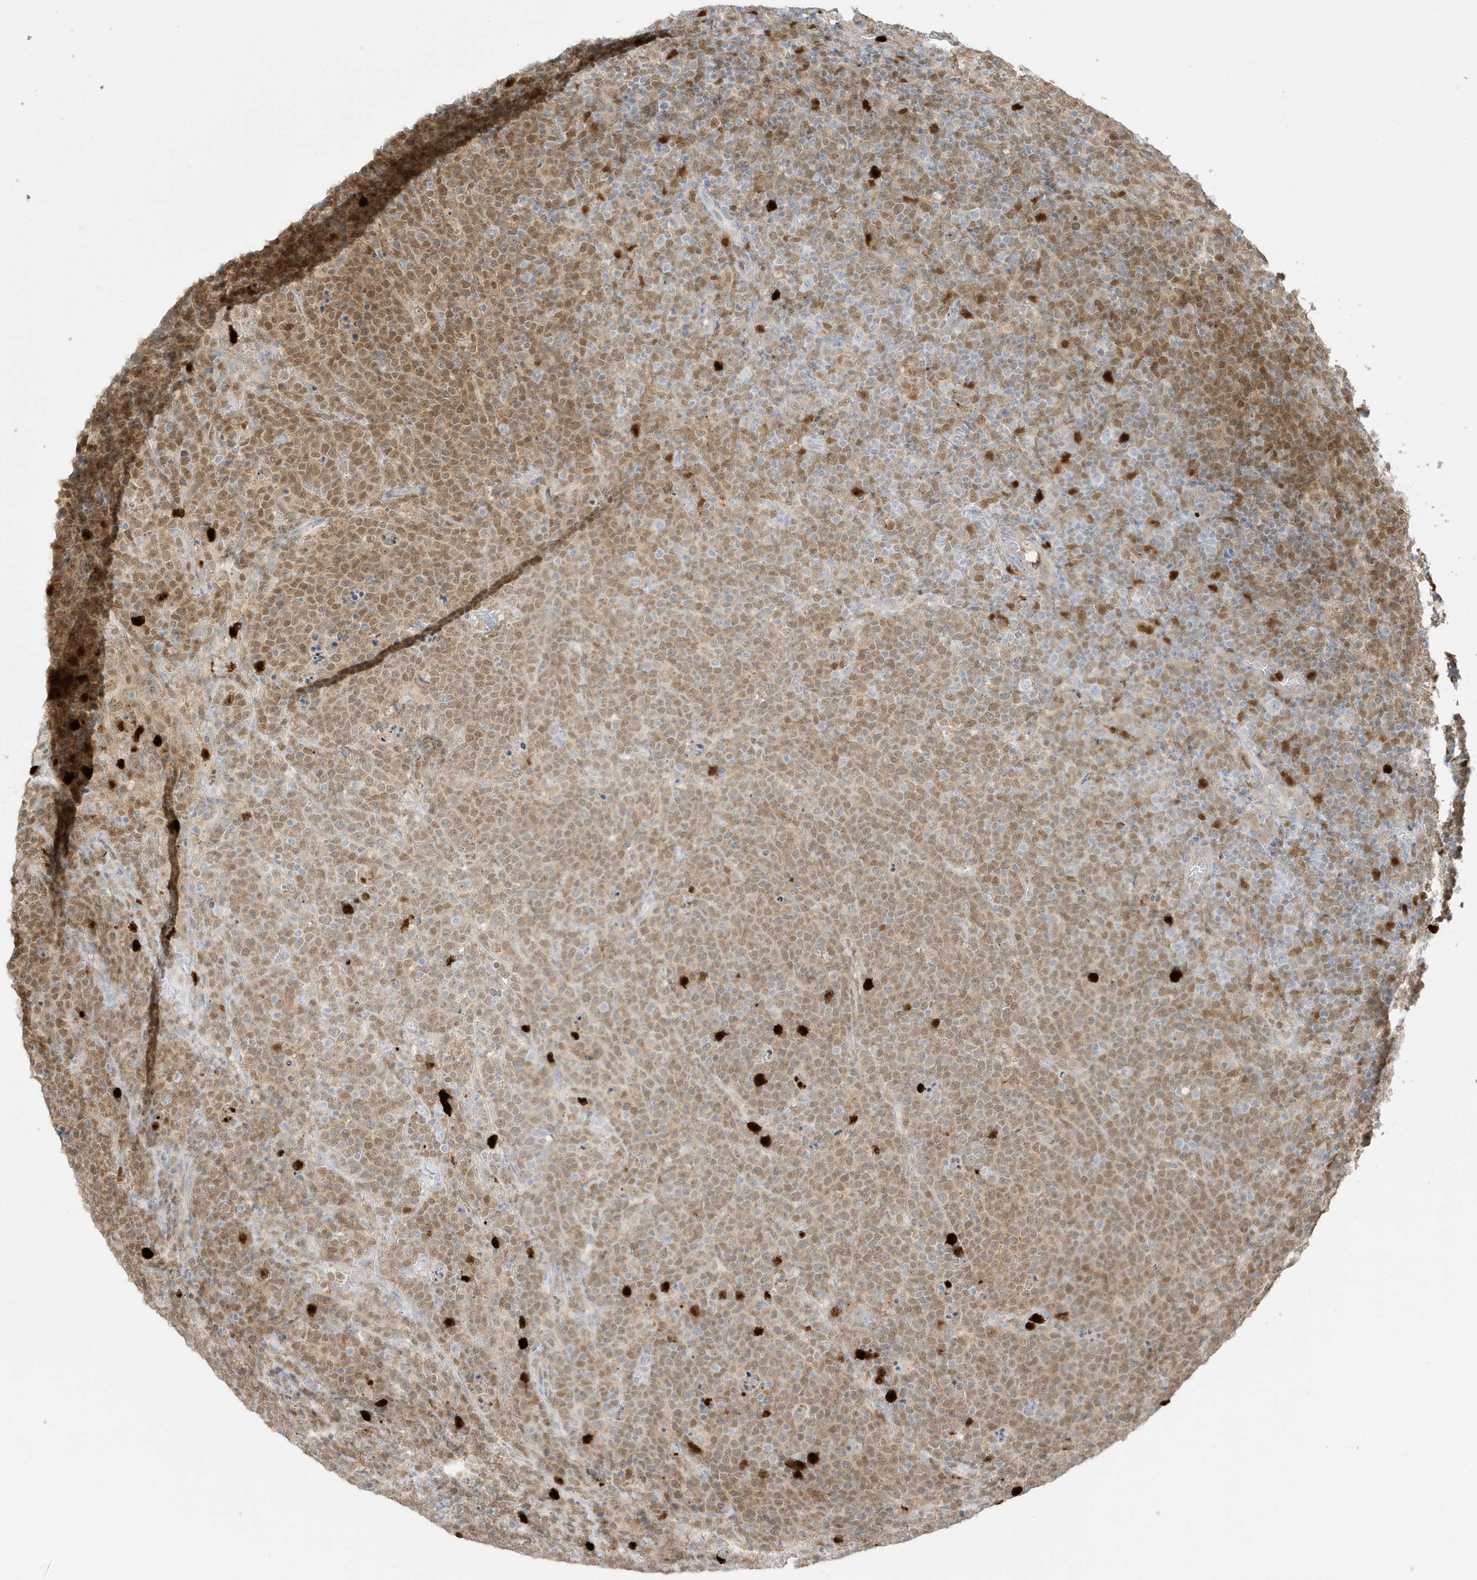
{"staining": {"intensity": "moderate", "quantity": ">75%", "location": "nuclear"}, "tissue": "lymphoma", "cell_type": "Tumor cells", "image_type": "cancer", "snomed": [{"axis": "morphology", "description": "Malignant lymphoma, non-Hodgkin's type, High grade"}, {"axis": "topography", "description": "Lymph node"}], "caption": "High-grade malignant lymphoma, non-Hodgkin's type tissue reveals moderate nuclear expression in approximately >75% of tumor cells, visualized by immunohistochemistry.", "gene": "GCA", "patient": {"sex": "male", "age": 61}}